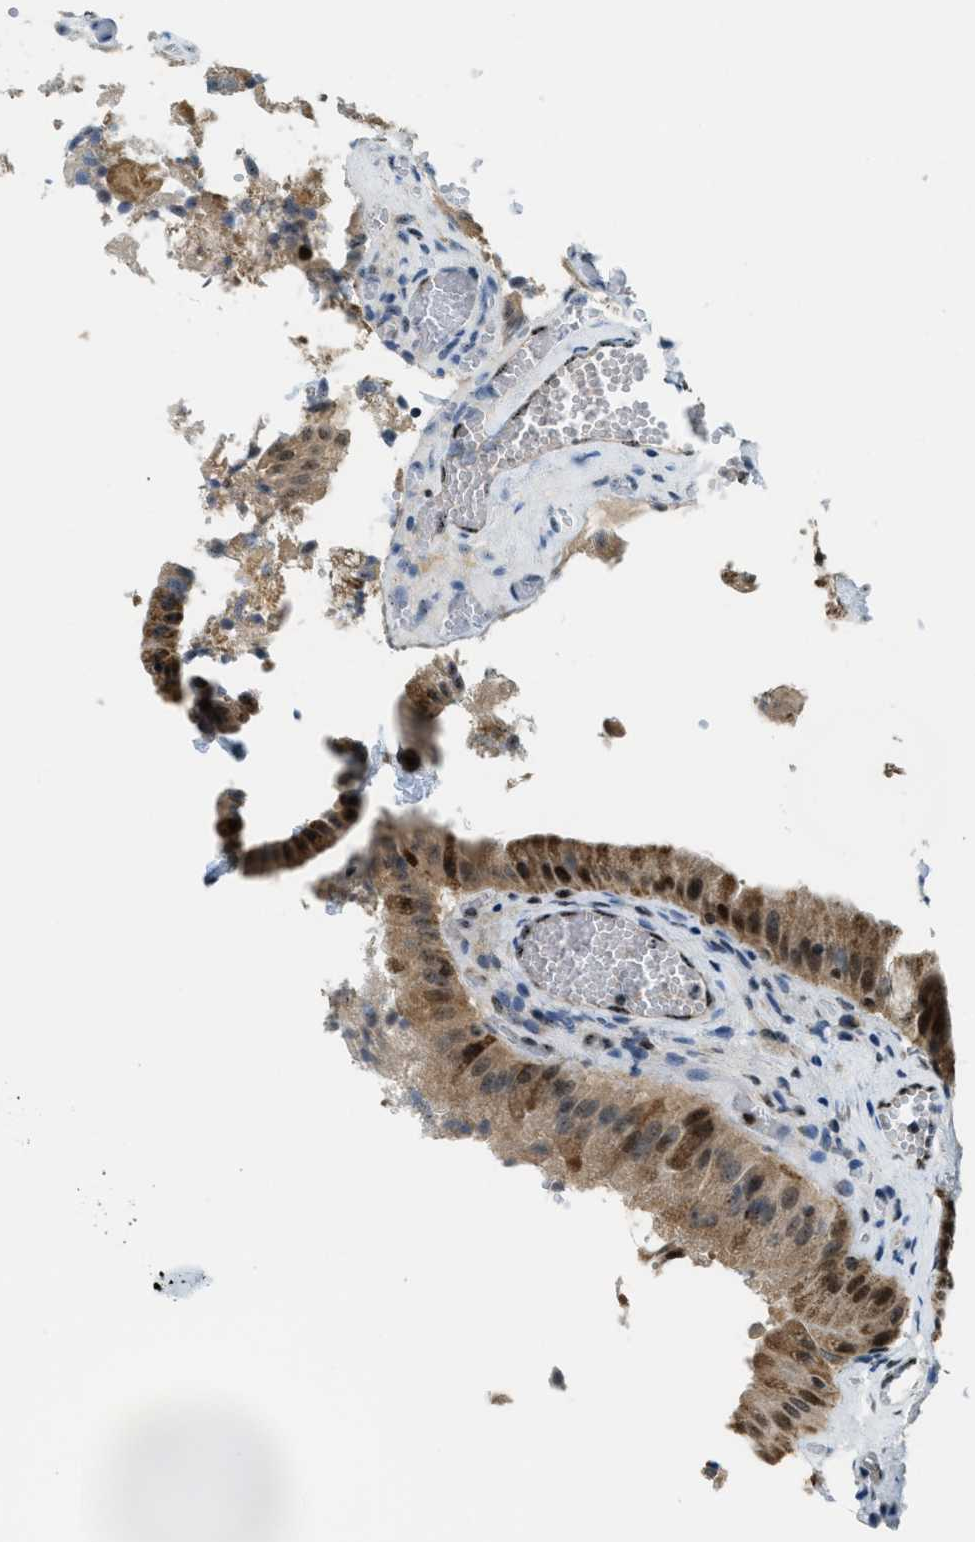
{"staining": {"intensity": "strong", "quantity": ">75%", "location": "cytoplasmic/membranous,nuclear"}, "tissue": "gallbladder", "cell_type": "Glandular cells", "image_type": "normal", "snomed": [{"axis": "morphology", "description": "Normal tissue, NOS"}, {"axis": "topography", "description": "Gallbladder"}], "caption": "A high-resolution micrograph shows immunohistochemistry (IHC) staining of benign gallbladder, which demonstrates strong cytoplasmic/membranous,nuclear staining in approximately >75% of glandular cells.", "gene": "SP100", "patient": {"sex": "male", "age": 49}}